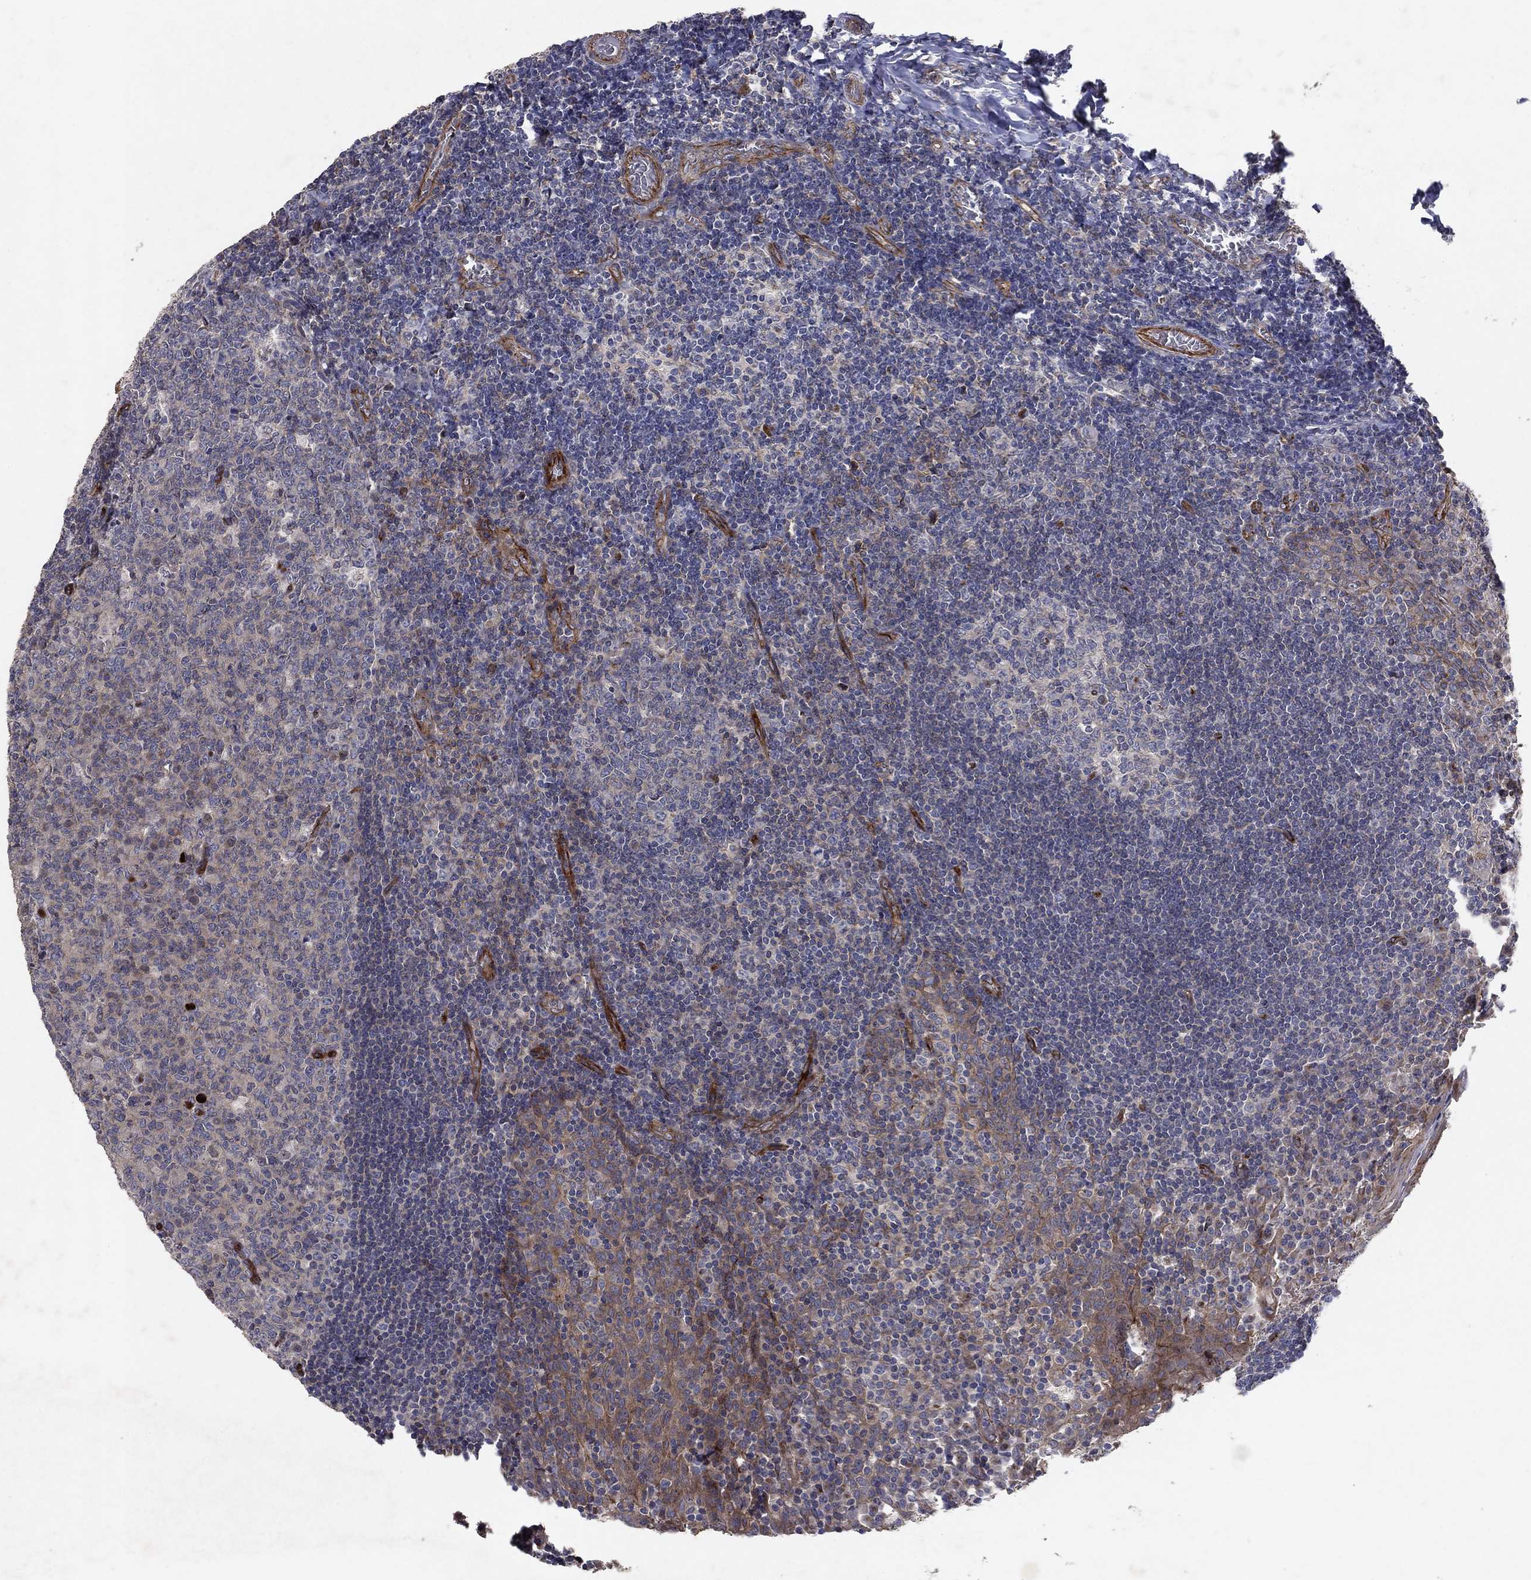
{"staining": {"intensity": "strong", "quantity": "<25%", "location": "cytoplasmic/membranous"}, "tissue": "tonsil", "cell_type": "Germinal center cells", "image_type": "normal", "snomed": [{"axis": "morphology", "description": "Normal tissue, NOS"}, {"axis": "topography", "description": "Tonsil"}], "caption": "Germinal center cells display medium levels of strong cytoplasmic/membranous staining in approximately <25% of cells in normal tonsil. (brown staining indicates protein expression, while blue staining denotes nuclei).", "gene": "FRG1", "patient": {"sex": "female", "age": 13}}